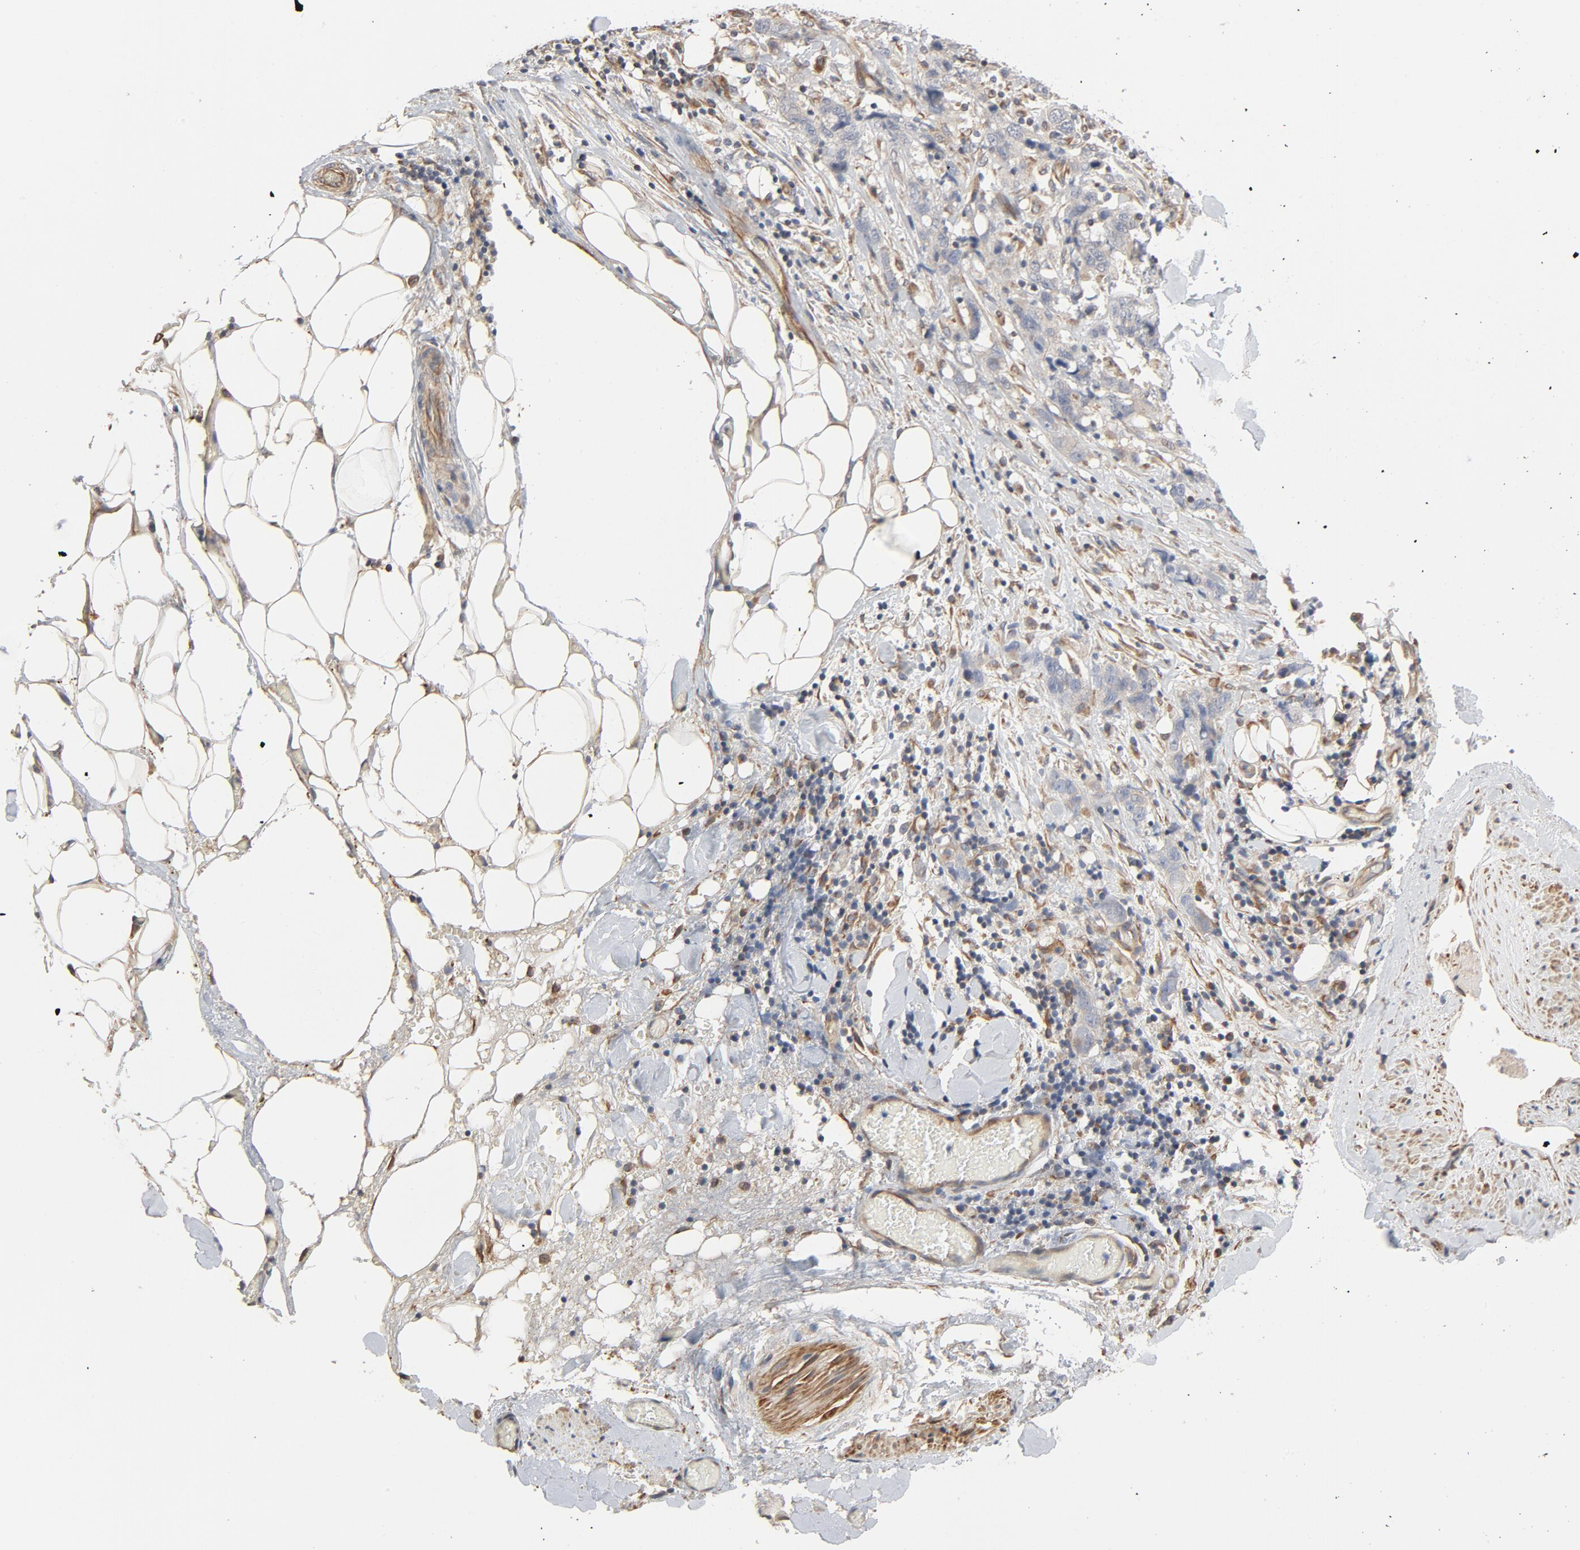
{"staining": {"intensity": "weak", "quantity": "25%-75%", "location": "cytoplasmic/membranous"}, "tissue": "stomach cancer", "cell_type": "Tumor cells", "image_type": "cancer", "snomed": [{"axis": "morphology", "description": "Adenocarcinoma, NOS"}, {"axis": "topography", "description": "Stomach"}], "caption": "Approximately 25%-75% of tumor cells in stomach cancer (adenocarcinoma) show weak cytoplasmic/membranous protein positivity as visualized by brown immunohistochemical staining.", "gene": "TRIOBP", "patient": {"sex": "male", "age": 48}}